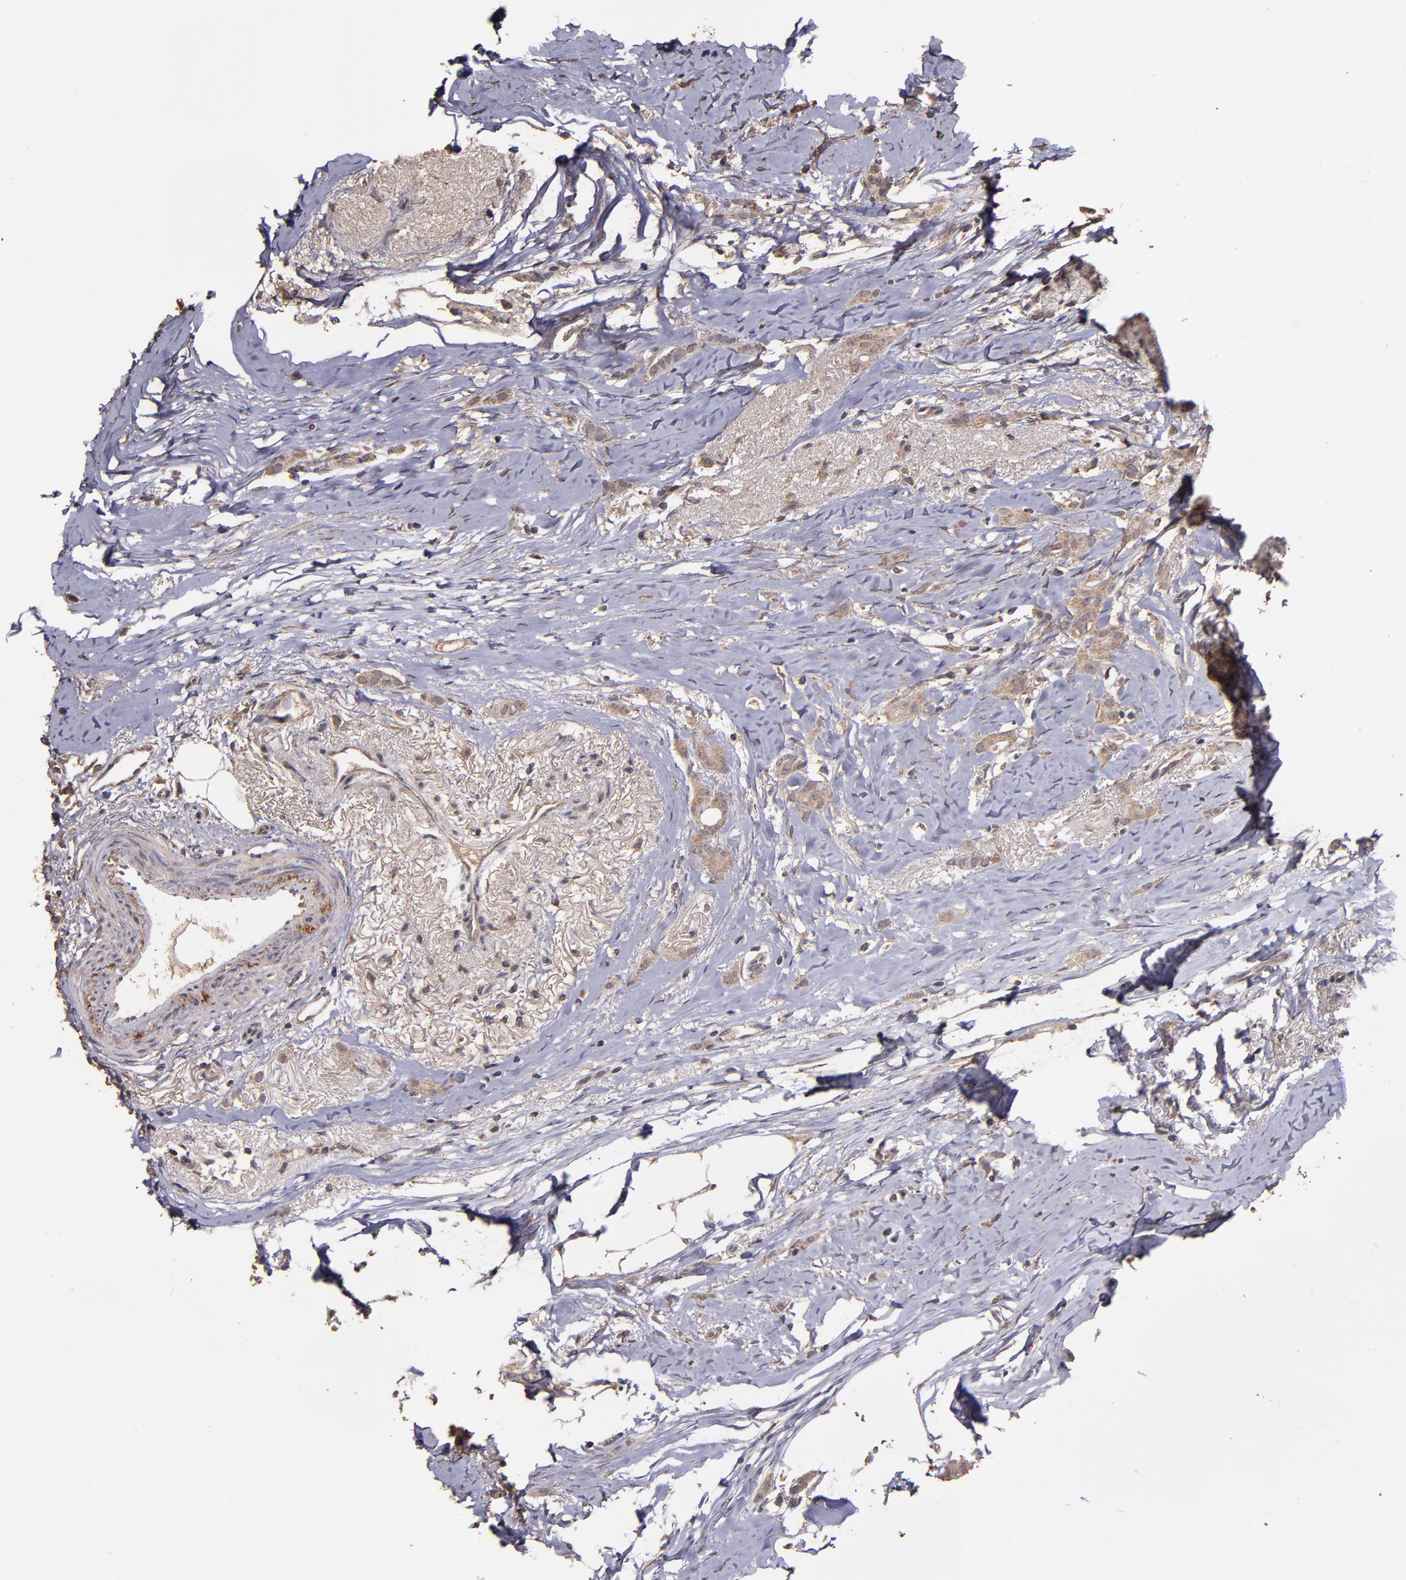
{"staining": {"intensity": "weak", "quantity": ">75%", "location": "cytoplasmic/membranous"}, "tissue": "breast cancer", "cell_type": "Tumor cells", "image_type": "cancer", "snomed": [{"axis": "morphology", "description": "Lobular carcinoma"}, {"axis": "topography", "description": "Breast"}], "caption": "This image shows immunohistochemistry staining of breast cancer, with low weak cytoplasmic/membranous positivity in approximately >75% of tumor cells.", "gene": "HECTD1", "patient": {"sex": "female", "age": 55}}